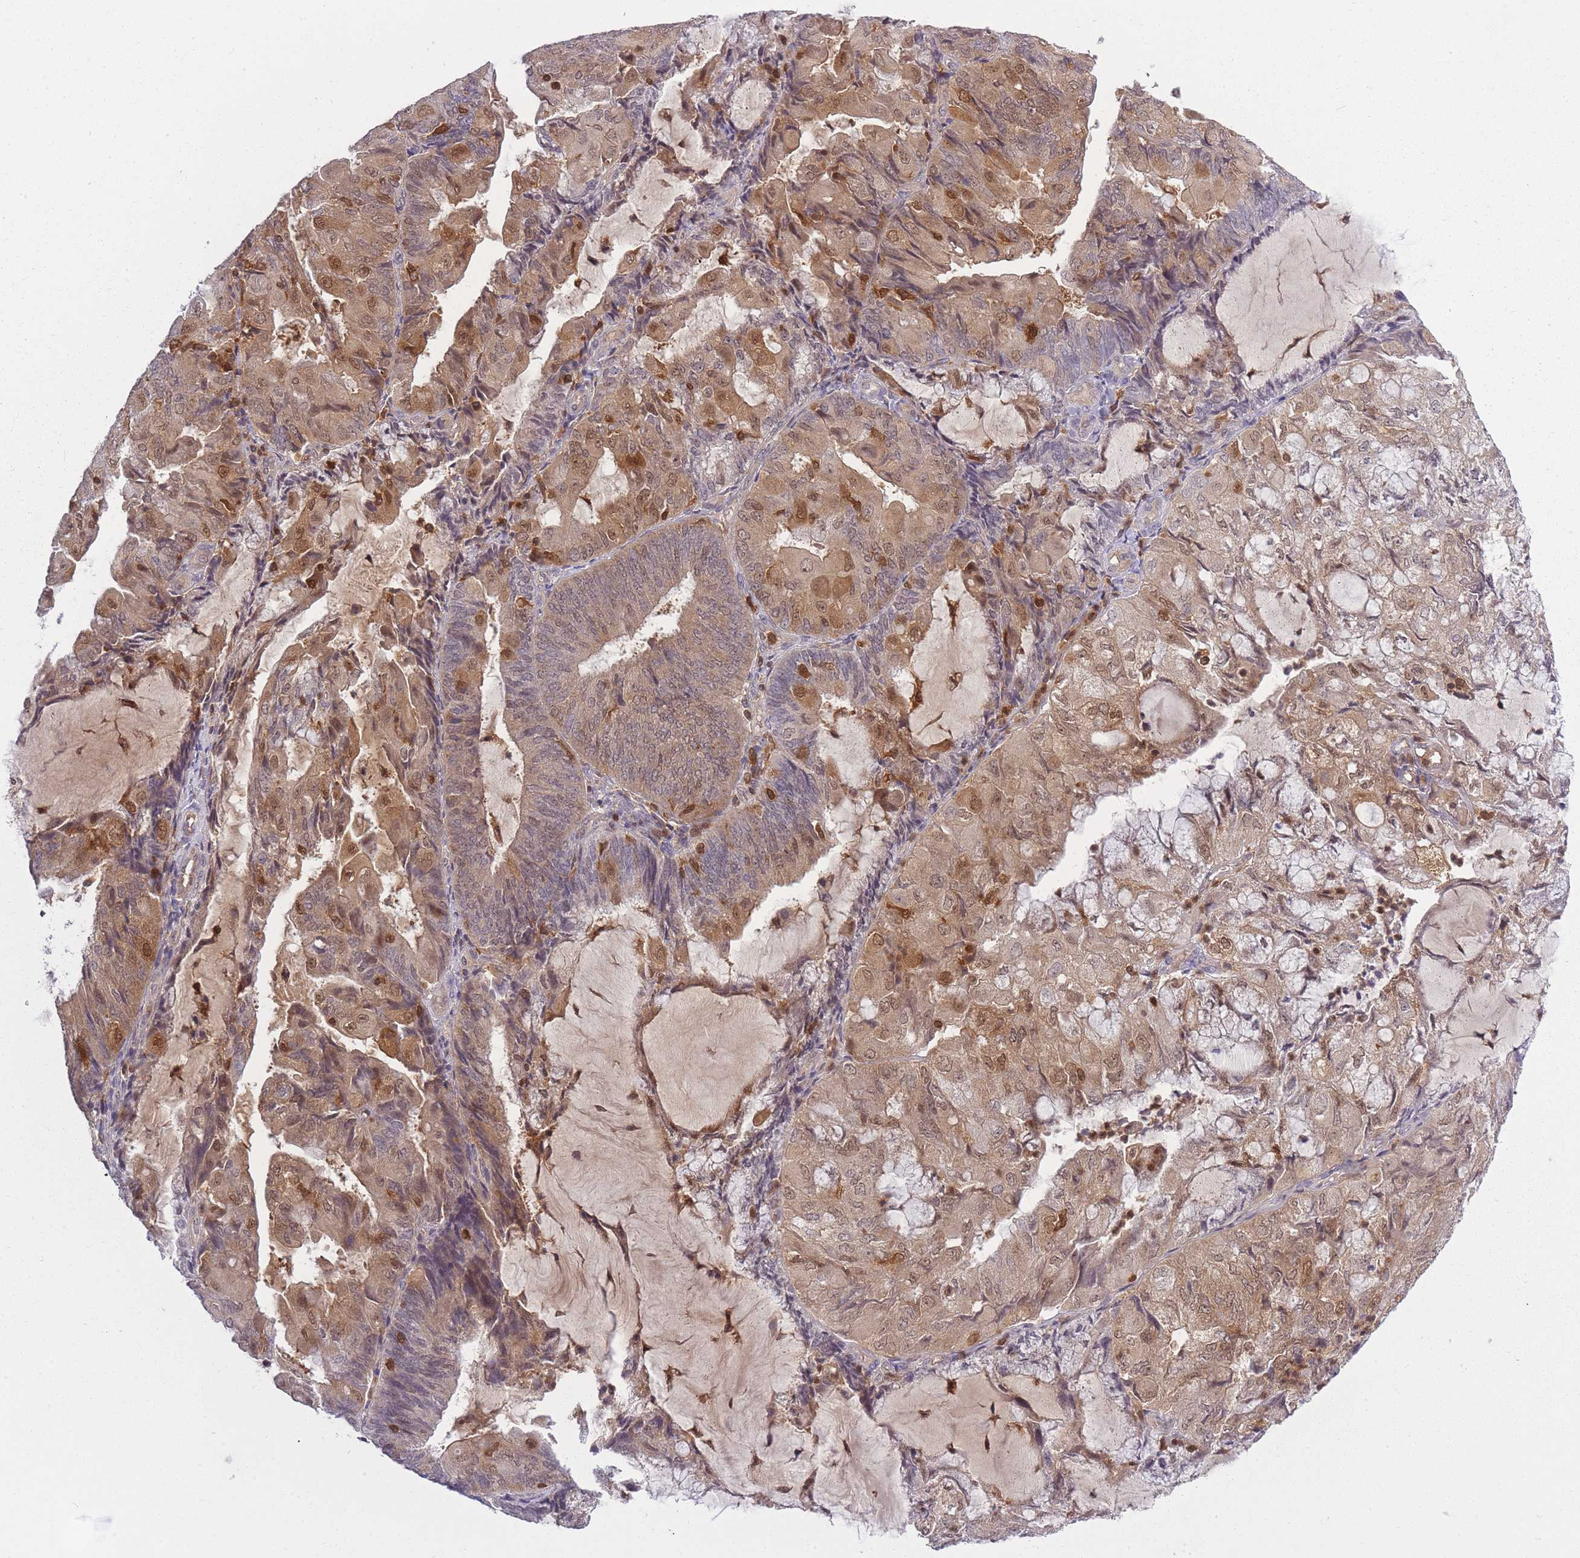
{"staining": {"intensity": "moderate", "quantity": "25%-75%", "location": "cytoplasmic/membranous,nuclear"}, "tissue": "endometrial cancer", "cell_type": "Tumor cells", "image_type": "cancer", "snomed": [{"axis": "morphology", "description": "Adenocarcinoma, NOS"}, {"axis": "topography", "description": "Endometrium"}], "caption": "An immunohistochemistry (IHC) photomicrograph of tumor tissue is shown. Protein staining in brown highlights moderate cytoplasmic/membranous and nuclear positivity in adenocarcinoma (endometrial) within tumor cells.", "gene": "CXorf38", "patient": {"sex": "female", "age": 81}}